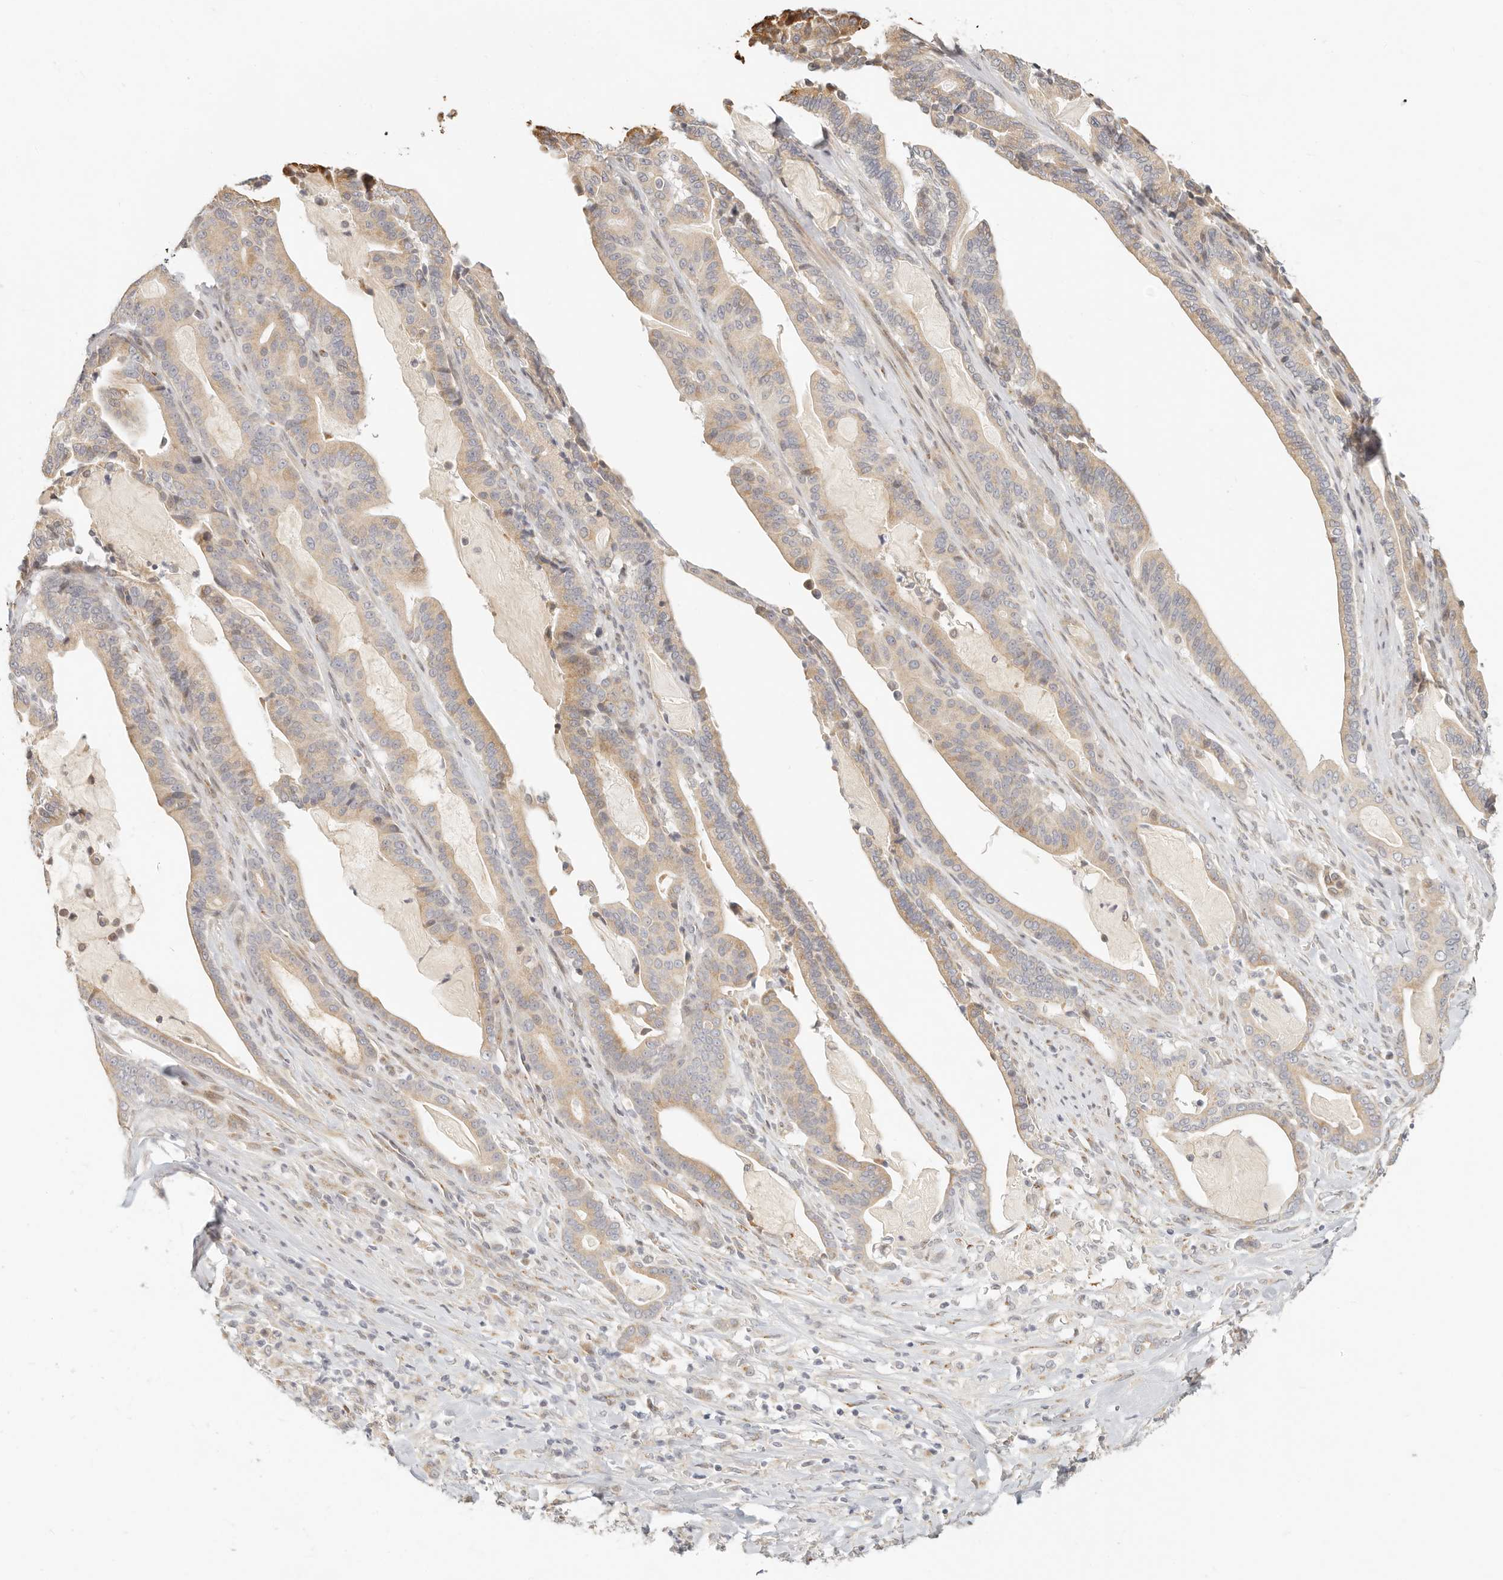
{"staining": {"intensity": "weak", "quantity": ">75%", "location": "cytoplasmic/membranous"}, "tissue": "pancreatic cancer", "cell_type": "Tumor cells", "image_type": "cancer", "snomed": [{"axis": "morphology", "description": "Adenocarcinoma, NOS"}, {"axis": "topography", "description": "Pancreas"}], "caption": "IHC image of neoplastic tissue: human pancreatic adenocarcinoma stained using immunohistochemistry (IHC) shows low levels of weak protein expression localized specifically in the cytoplasmic/membranous of tumor cells, appearing as a cytoplasmic/membranous brown color.", "gene": "FAM20B", "patient": {"sex": "male", "age": 63}}